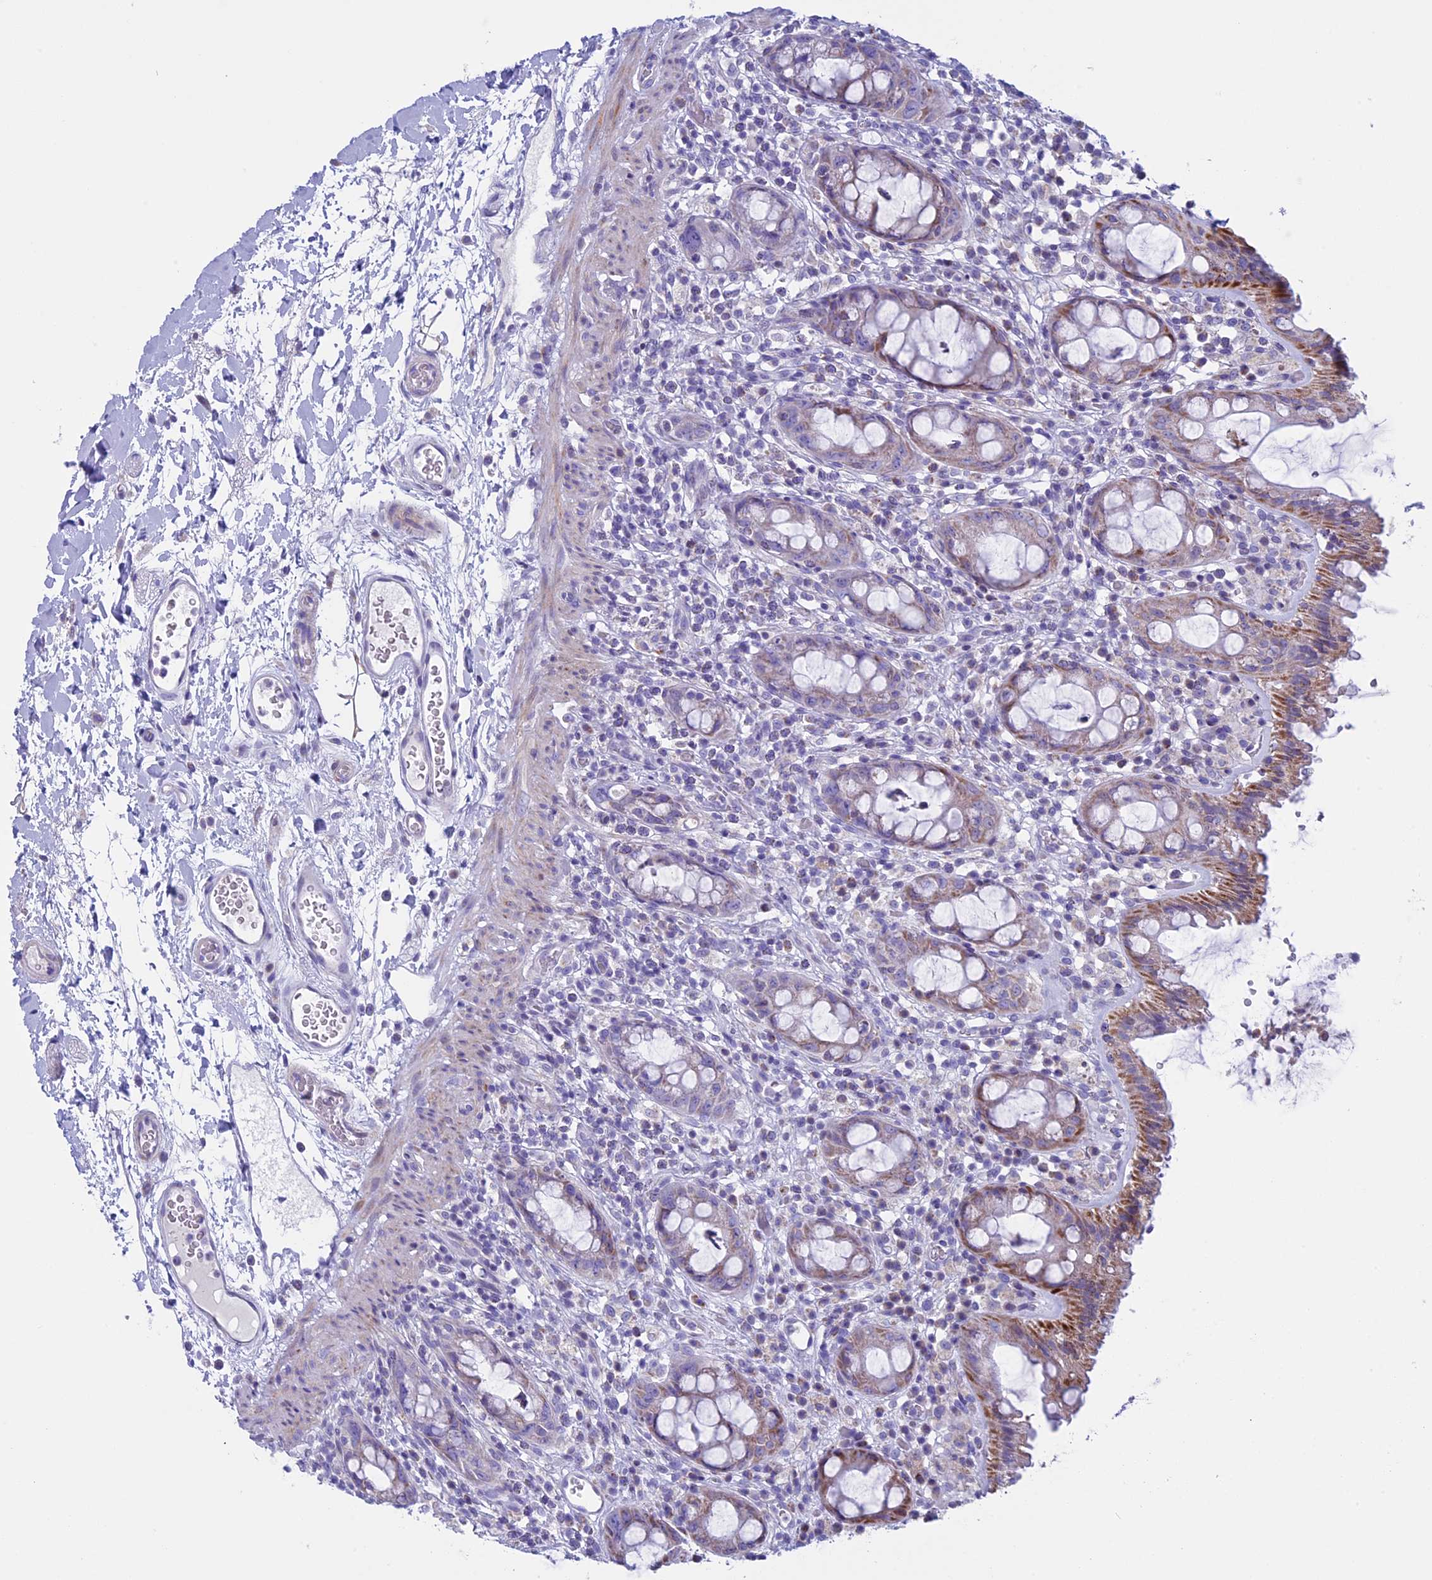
{"staining": {"intensity": "moderate", "quantity": "25%-75%", "location": "cytoplasmic/membranous"}, "tissue": "rectum", "cell_type": "Glandular cells", "image_type": "normal", "snomed": [{"axis": "morphology", "description": "Normal tissue, NOS"}, {"axis": "topography", "description": "Rectum"}], "caption": "Brown immunohistochemical staining in unremarkable human rectum shows moderate cytoplasmic/membranous expression in about 25%-75% of glandular cells.", "gene": "ZNF563", "patient": {"sex": "female", "age": 57}}